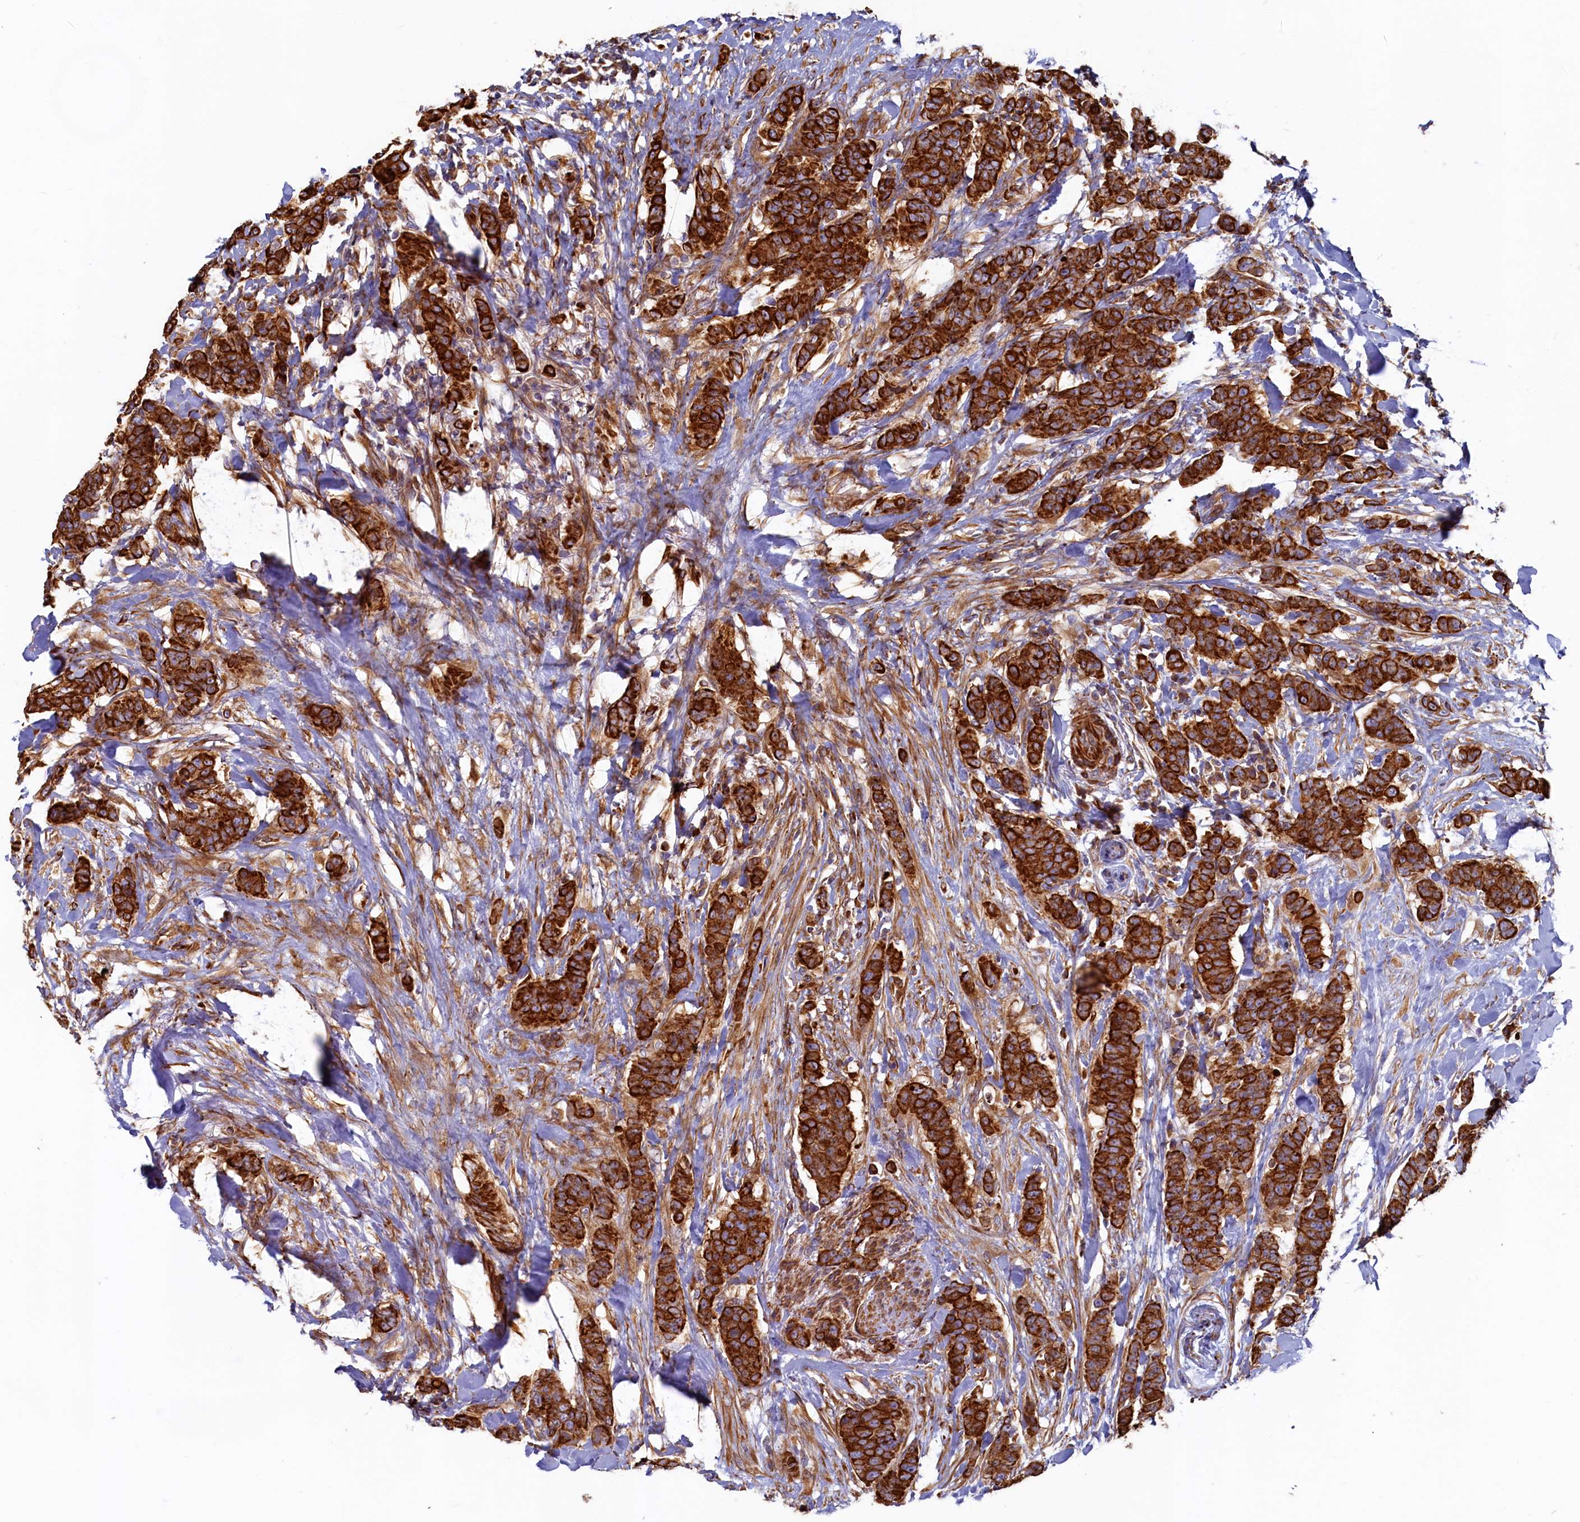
{"staining": {"intensity": "strong", "quantity": ">75%", "location": "cytoplasmic/membranous"}, "tissue": "breast cancer", "cell_type": "Tumor cells", "image_type": "cancer", "snomed": [{"axis": "morphology", "description": "Duct carcinoma"}, {"axis": "topography", "description": "Breast"}], "caption": "Breast intraductal carcinoma was stained to show a protein in brown. There is high levels of strong cytoplasmic/membranous staining in about >75% of tumor cells.", "gene": "LRRC57", "patient": {"sex": "female", "age": 40}}